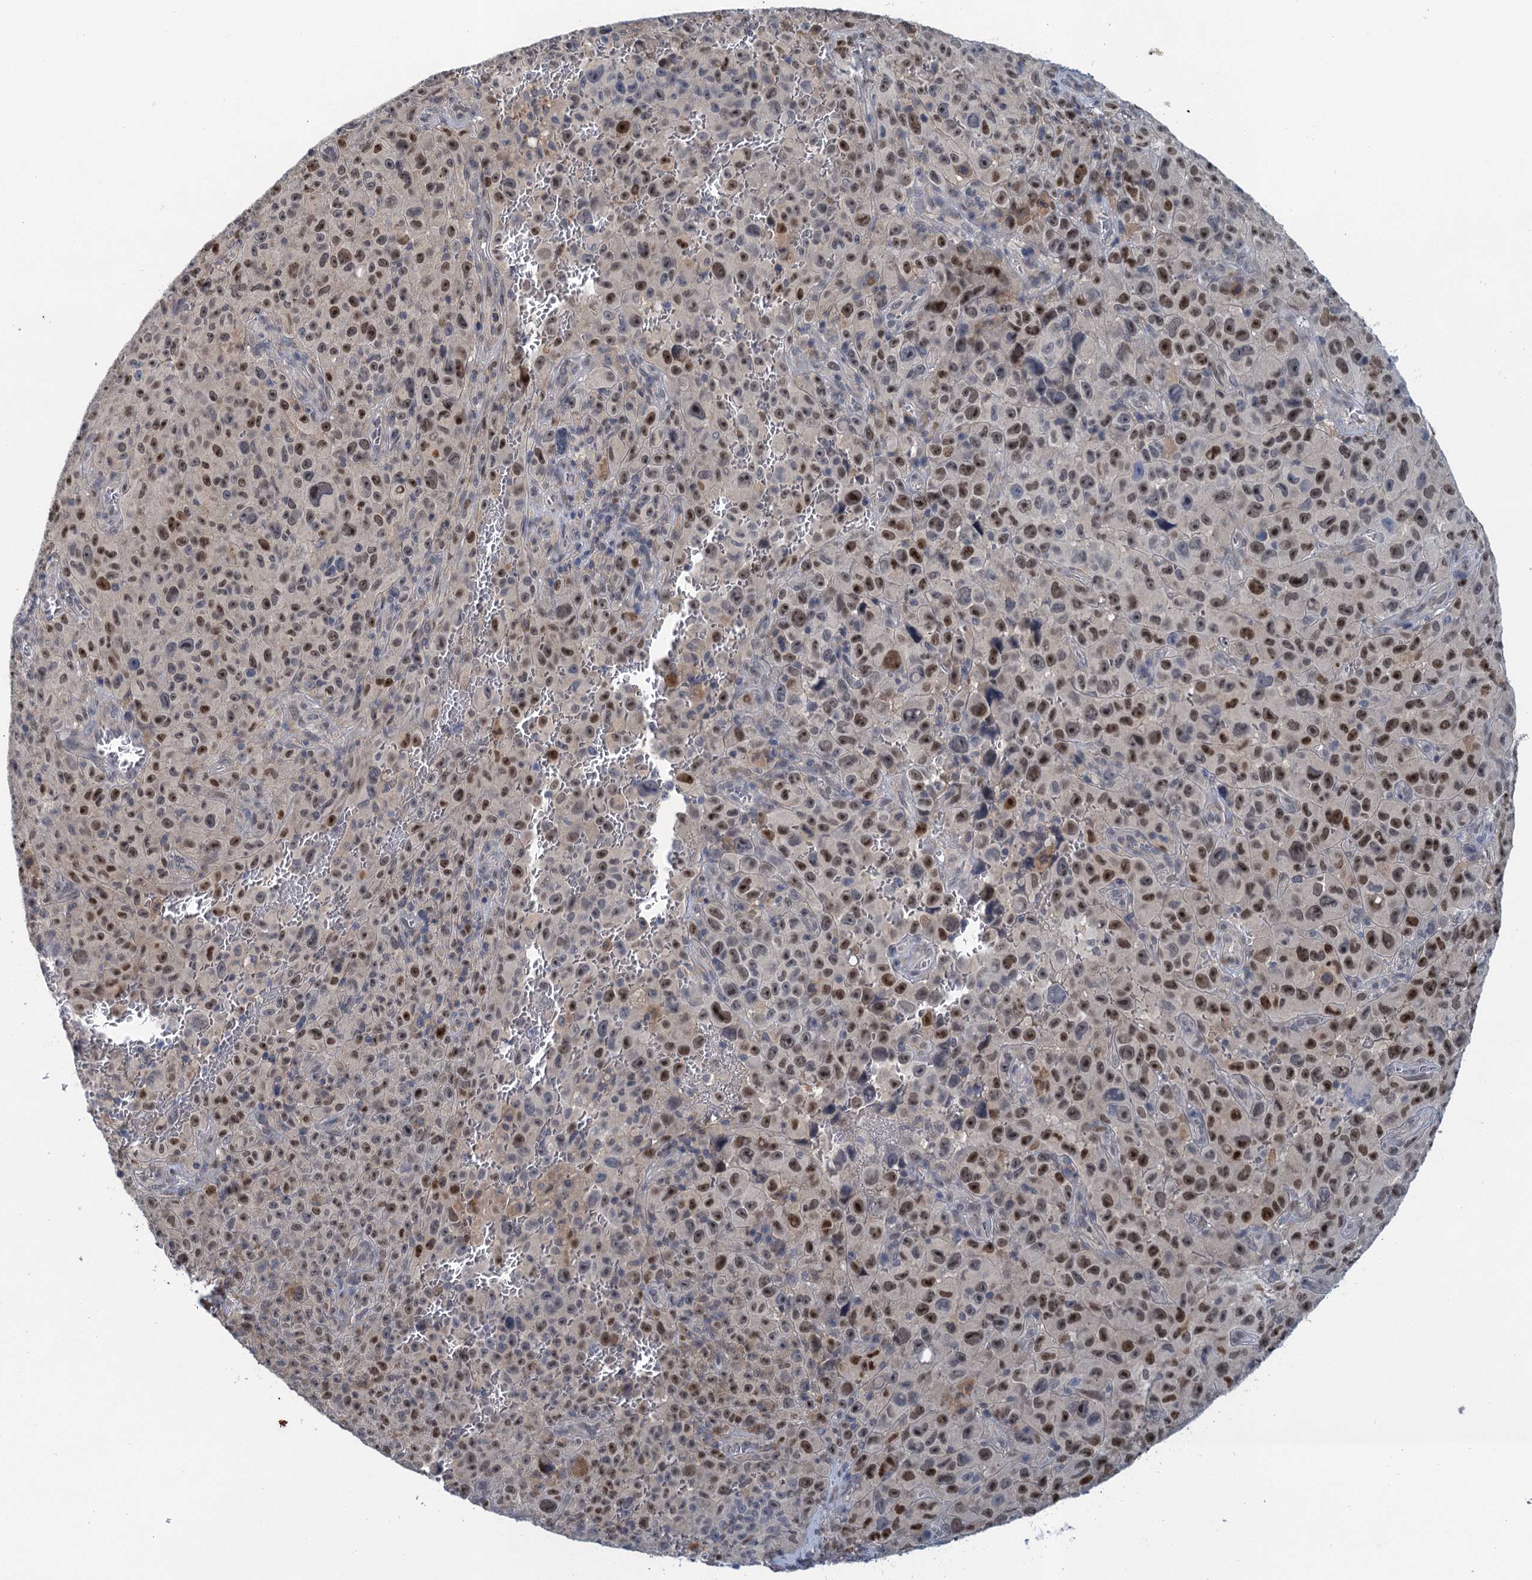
{"staining": {"intensity": "moderate", "quantity": ">75%", "location": "nuclear"}, "tissue": "melanoma", "cell_type": "Tumor cells", "image_type": "cancer", "snomed": [{"axis": "morphology", "description": "Malignant melanoma, NOS"}, {"axis": "topography", "description": "Skin"}], "caption": "Immunohistochemistry micrograph of neoplastic tissue: human melanoma stained using IHC displays medium levels of moderate protein expression localized specifically in the nuclear of tumor cells, appearing as a nuclear brown color.", "gene": "MRFAP1", "patient": {"sex": "female", "age": 82}}